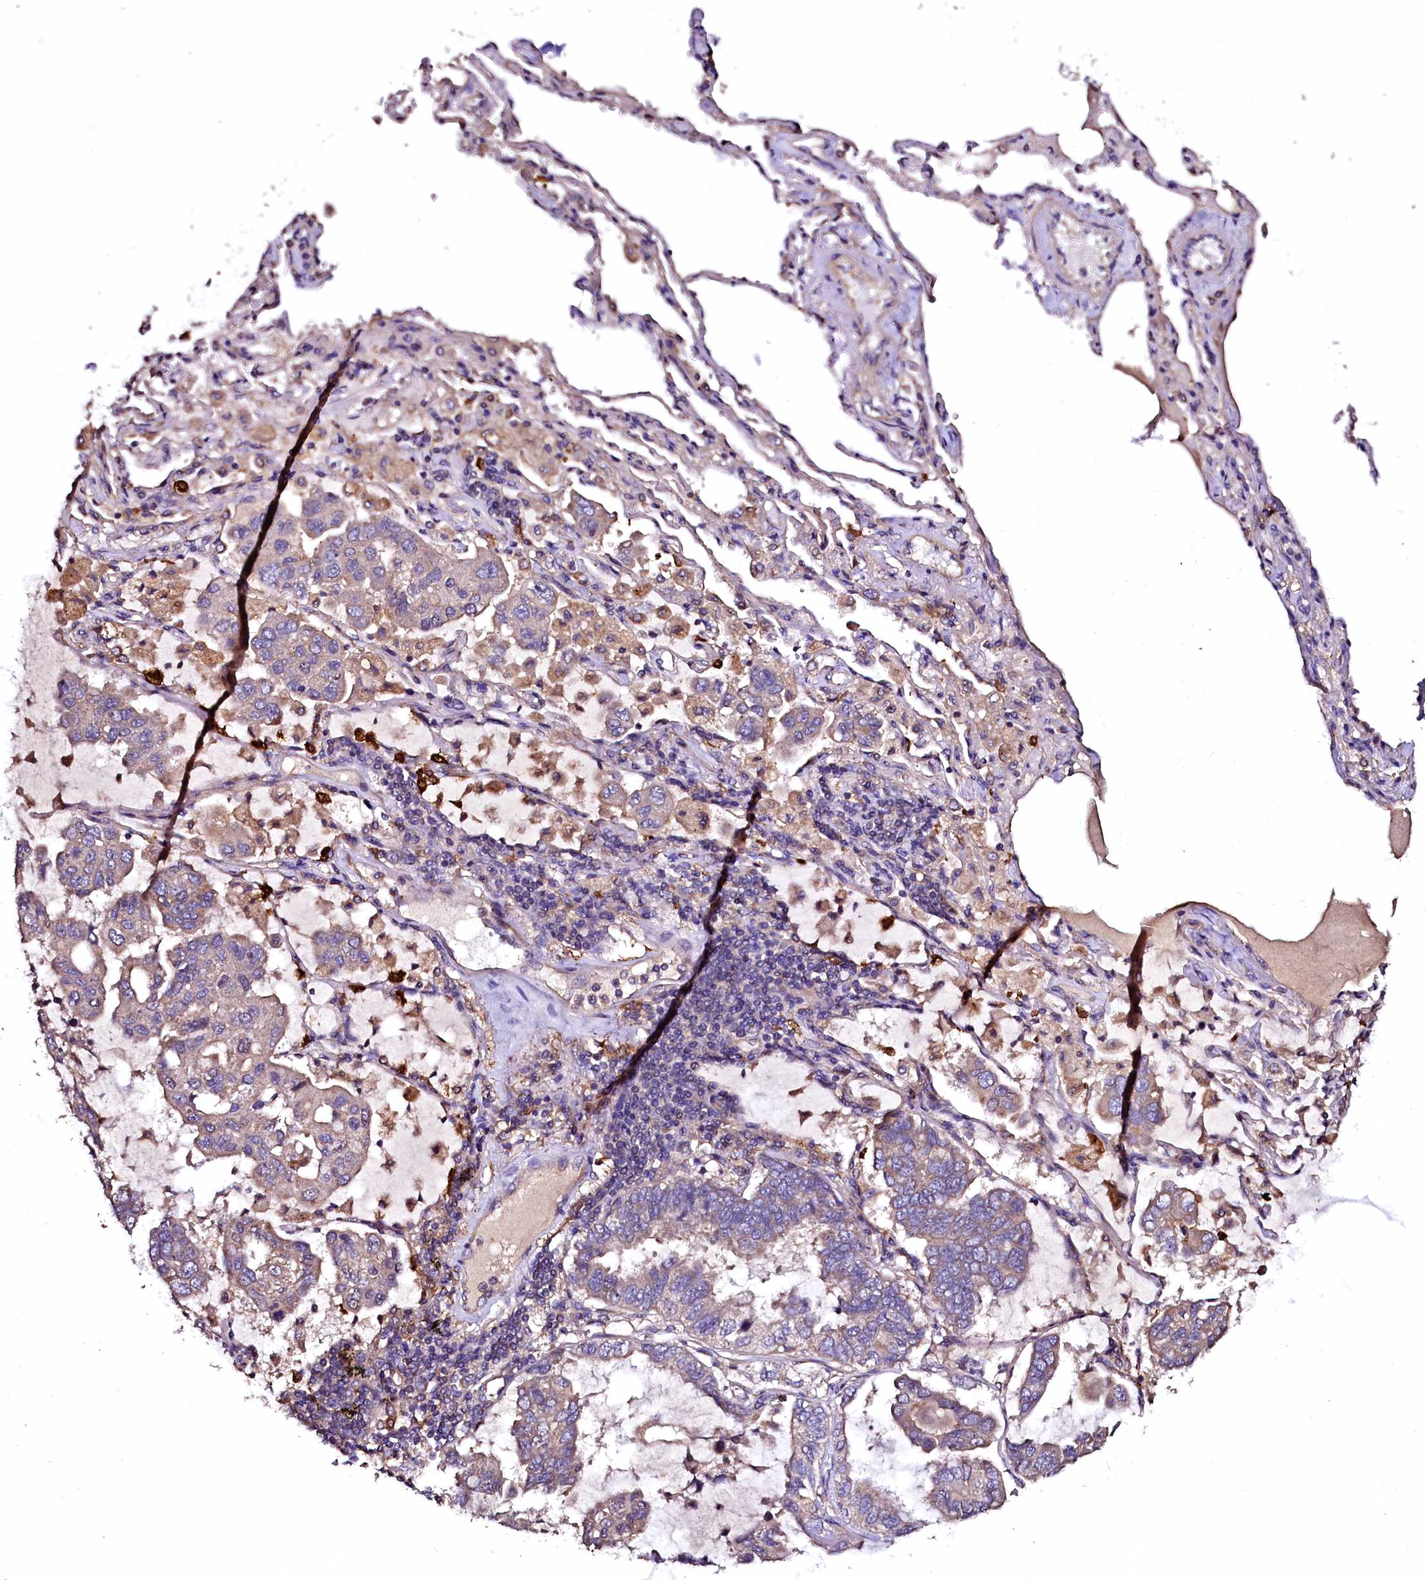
{"staining": {"intensity": "weak", "quantity": ">75%", "location": "cytoplasmic/membranous"}, "tissue": "lung cancer", "cell_type": "Tumor cells", "image_type": "cancer", "snomed": [{"axis": "morphology", "description": "Adenocarcinoma, NOS"}, {"axis": "topography", "description": "Lung"}], "caption": "Protein expression analysis of human adenocarcinoma (lung) reveals weak cytoplasmic/membranous staining in about >75% of tumor cells. Using DAB (3,3'-diaminobenzidine) (brown) and hematoxylin (blue) stains, captured at high magnification using brightfield microscopy.", "gene": "APPL2", "patient": {"sex": "male", "age": 64}}